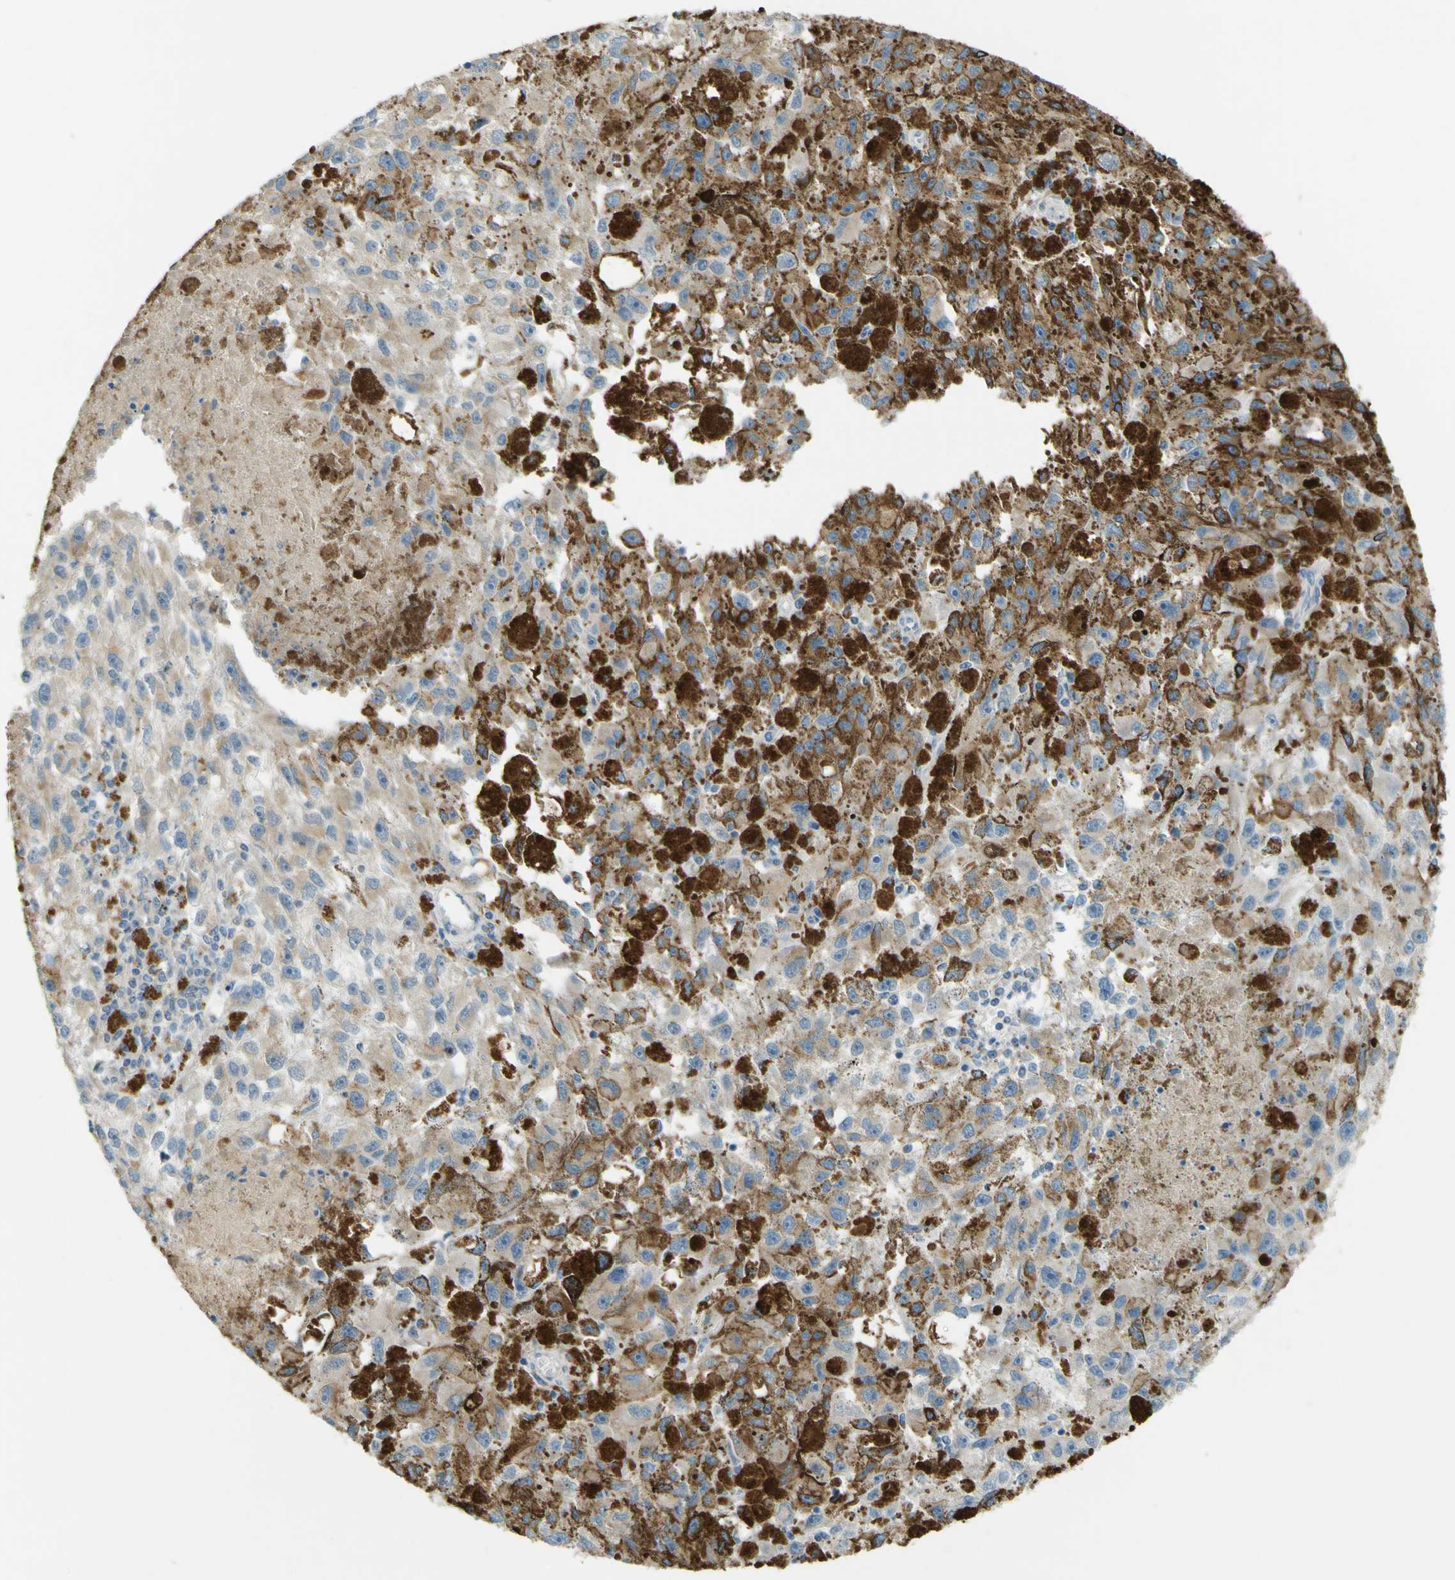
{"staining": {"intensity": "weak", "quantity": ">75%", "location": "cytoplasmic/membranous"}, "tissue": "melanoma", "cell_type": "Tumor cells", "image_type": "cancer", "snomed": [{"axis": "morphology", "description": "Malignant melanoma, NOS"}, {"axis": "topography", "description": "Skin"}], "caption": "Approximately >75% of tumor cells in malignant melanoma reveal weak cytoplasmic/membranous protein expression as visualized by brown immunohistochemical staining.", "gene": "FKTN", "patient": {"sex": "female", "age": 104}}